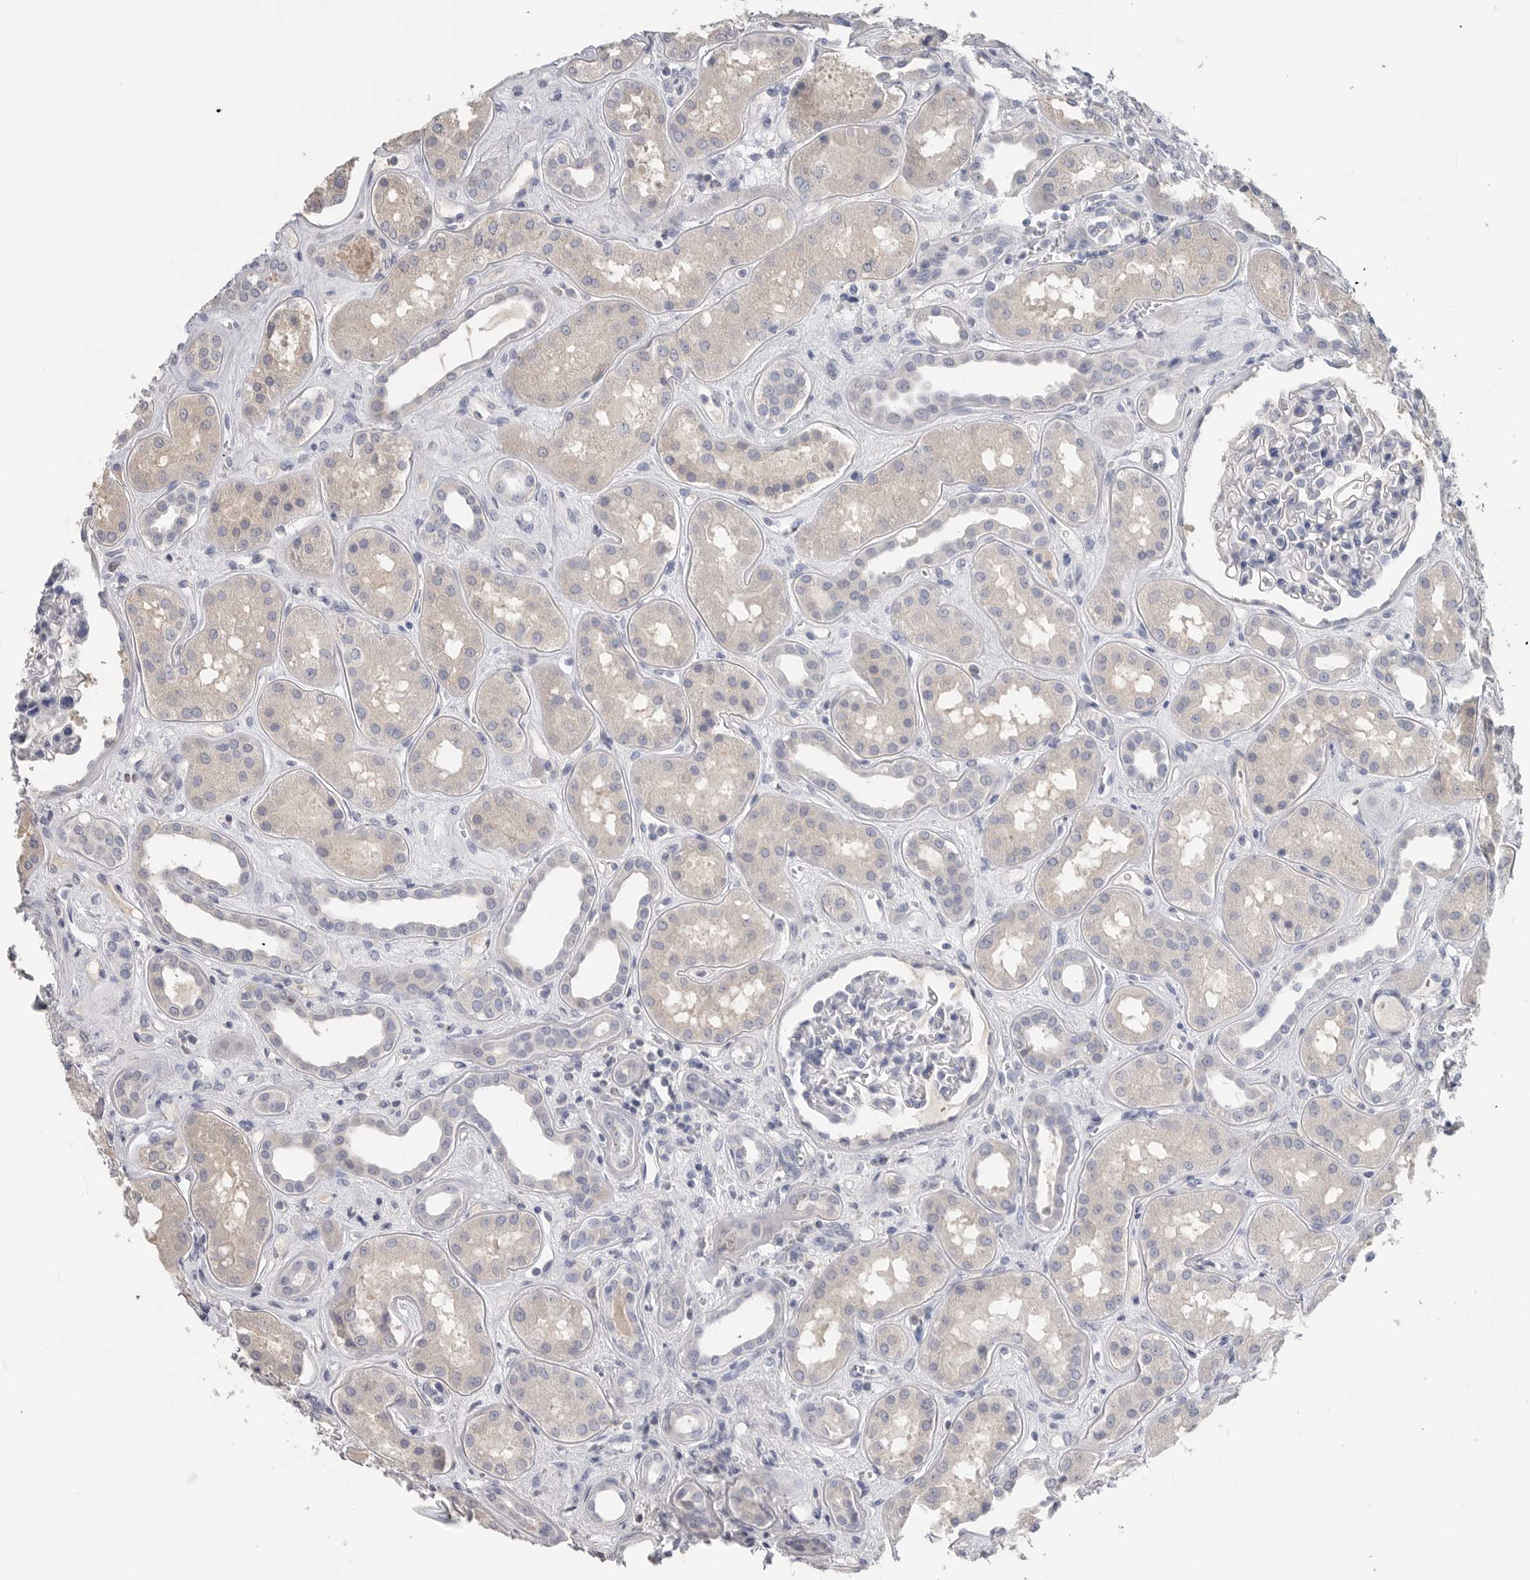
{"staining": {"intensity": "negative", "quantity": "none", "location": "none"}, "tissue": "kidney", "cell_type": "Cells in glomeruli", "image_type": "normal", "snomed": [{"axis": "morphology", "description": "Normal tissue, NOS"}, {"axis": "topography", "description": "Kidney"}], "caption": "High power microscopy photomicrograph of an immunohistochemistry (IHC) photomicrograph of normal kidney, revealing no significant positivity in cells in glomeruli.", "gene": "FABP6", "patient": {"sex": "male", "age": 59}}